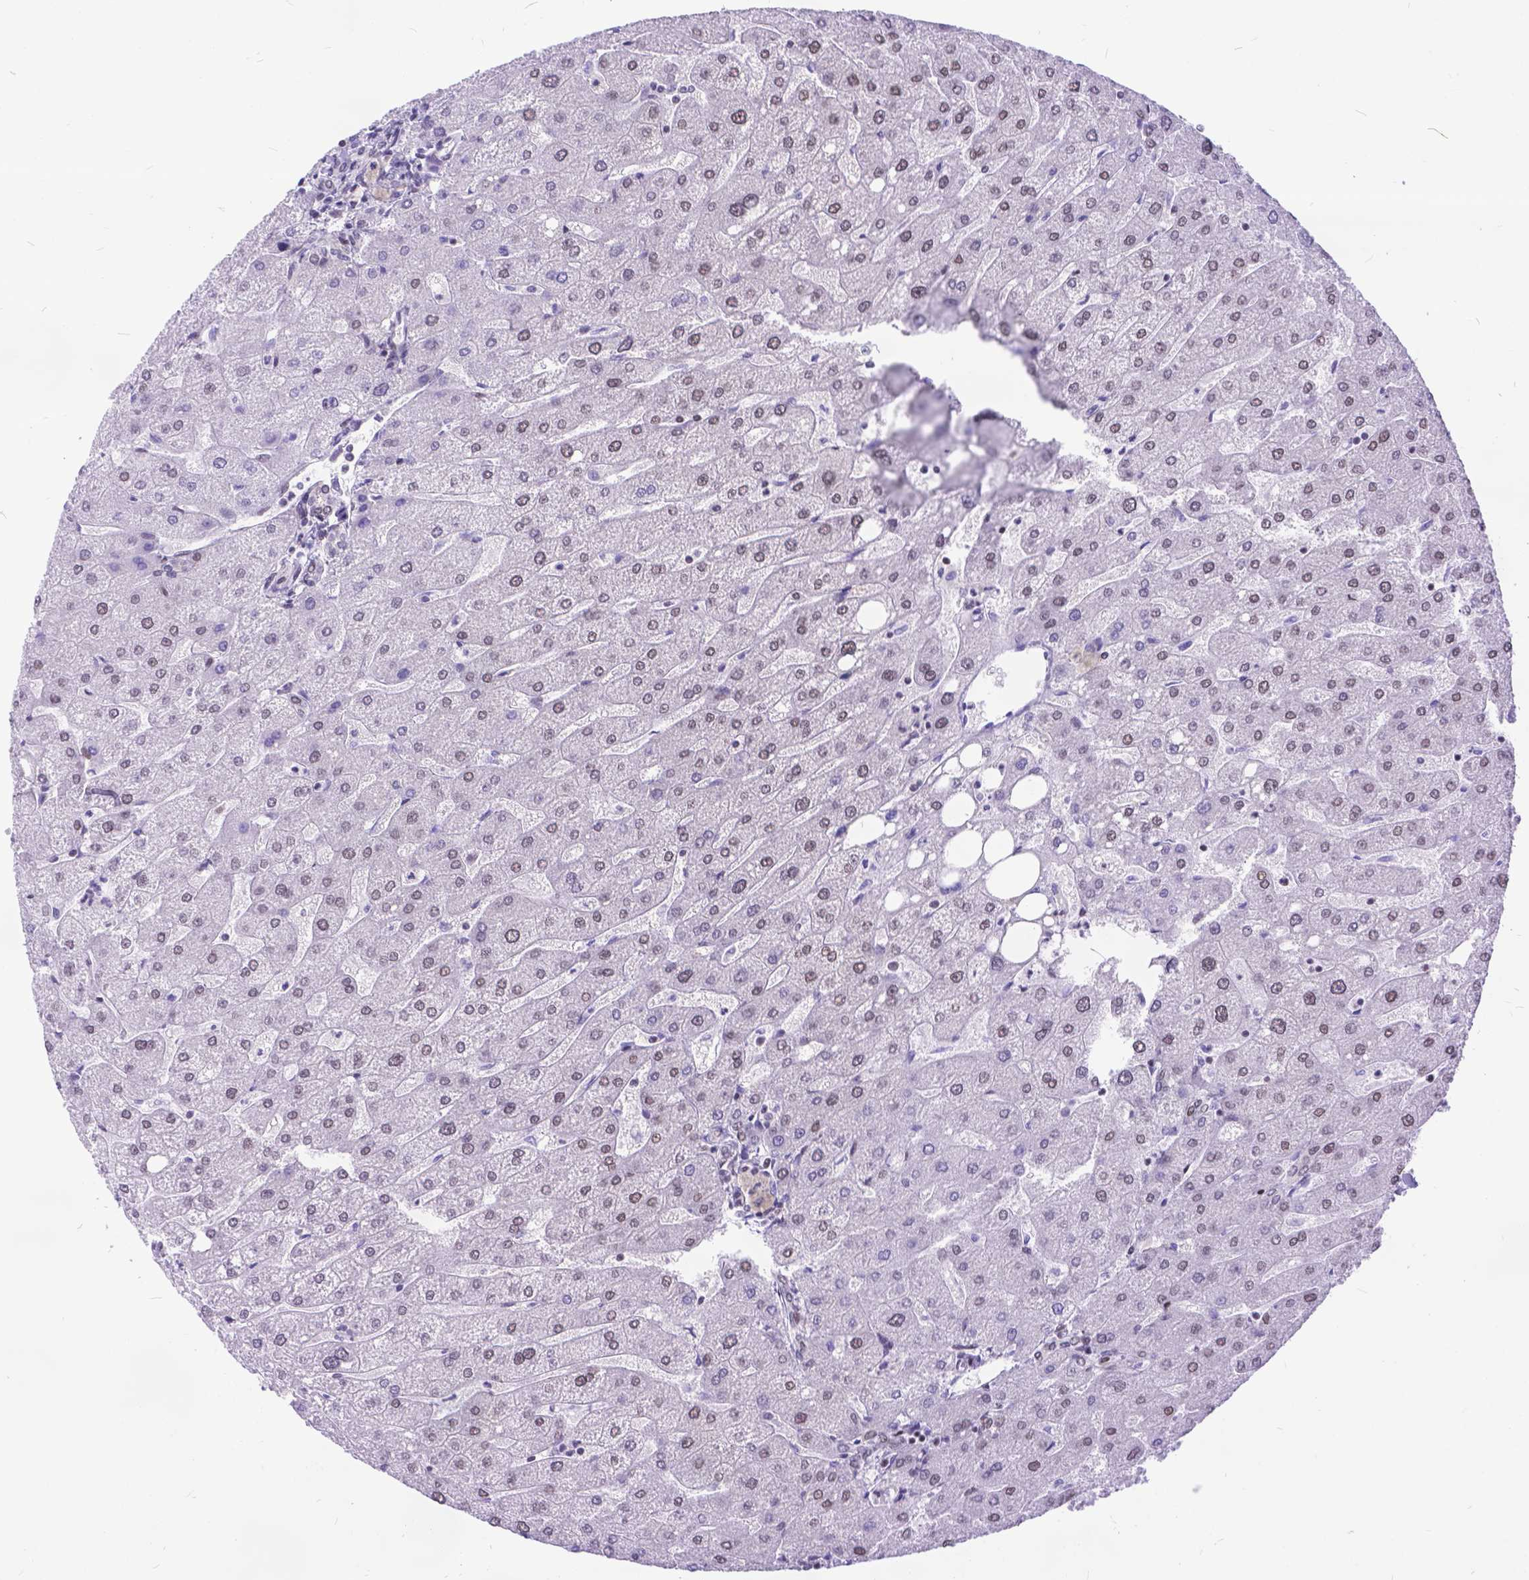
{"staining": {"intensity": "negative", "quantity": "none", "location": "none"}, "tissue": "liver", "cell_type": "Cholangiocytes", "image_type": "normal", "snomed": [{"axis": "morphology", "description": "Normal tissue, NOS"}, {"axis": "topography", "description": "Liver"}], "caption": "Cholangiocytes are negative for brown protein staining in benign liver. (IHC, brightfield microscopy, high magnification).", "gene": "FAM124B", "patient": {"sex": "male", "age": 67}}